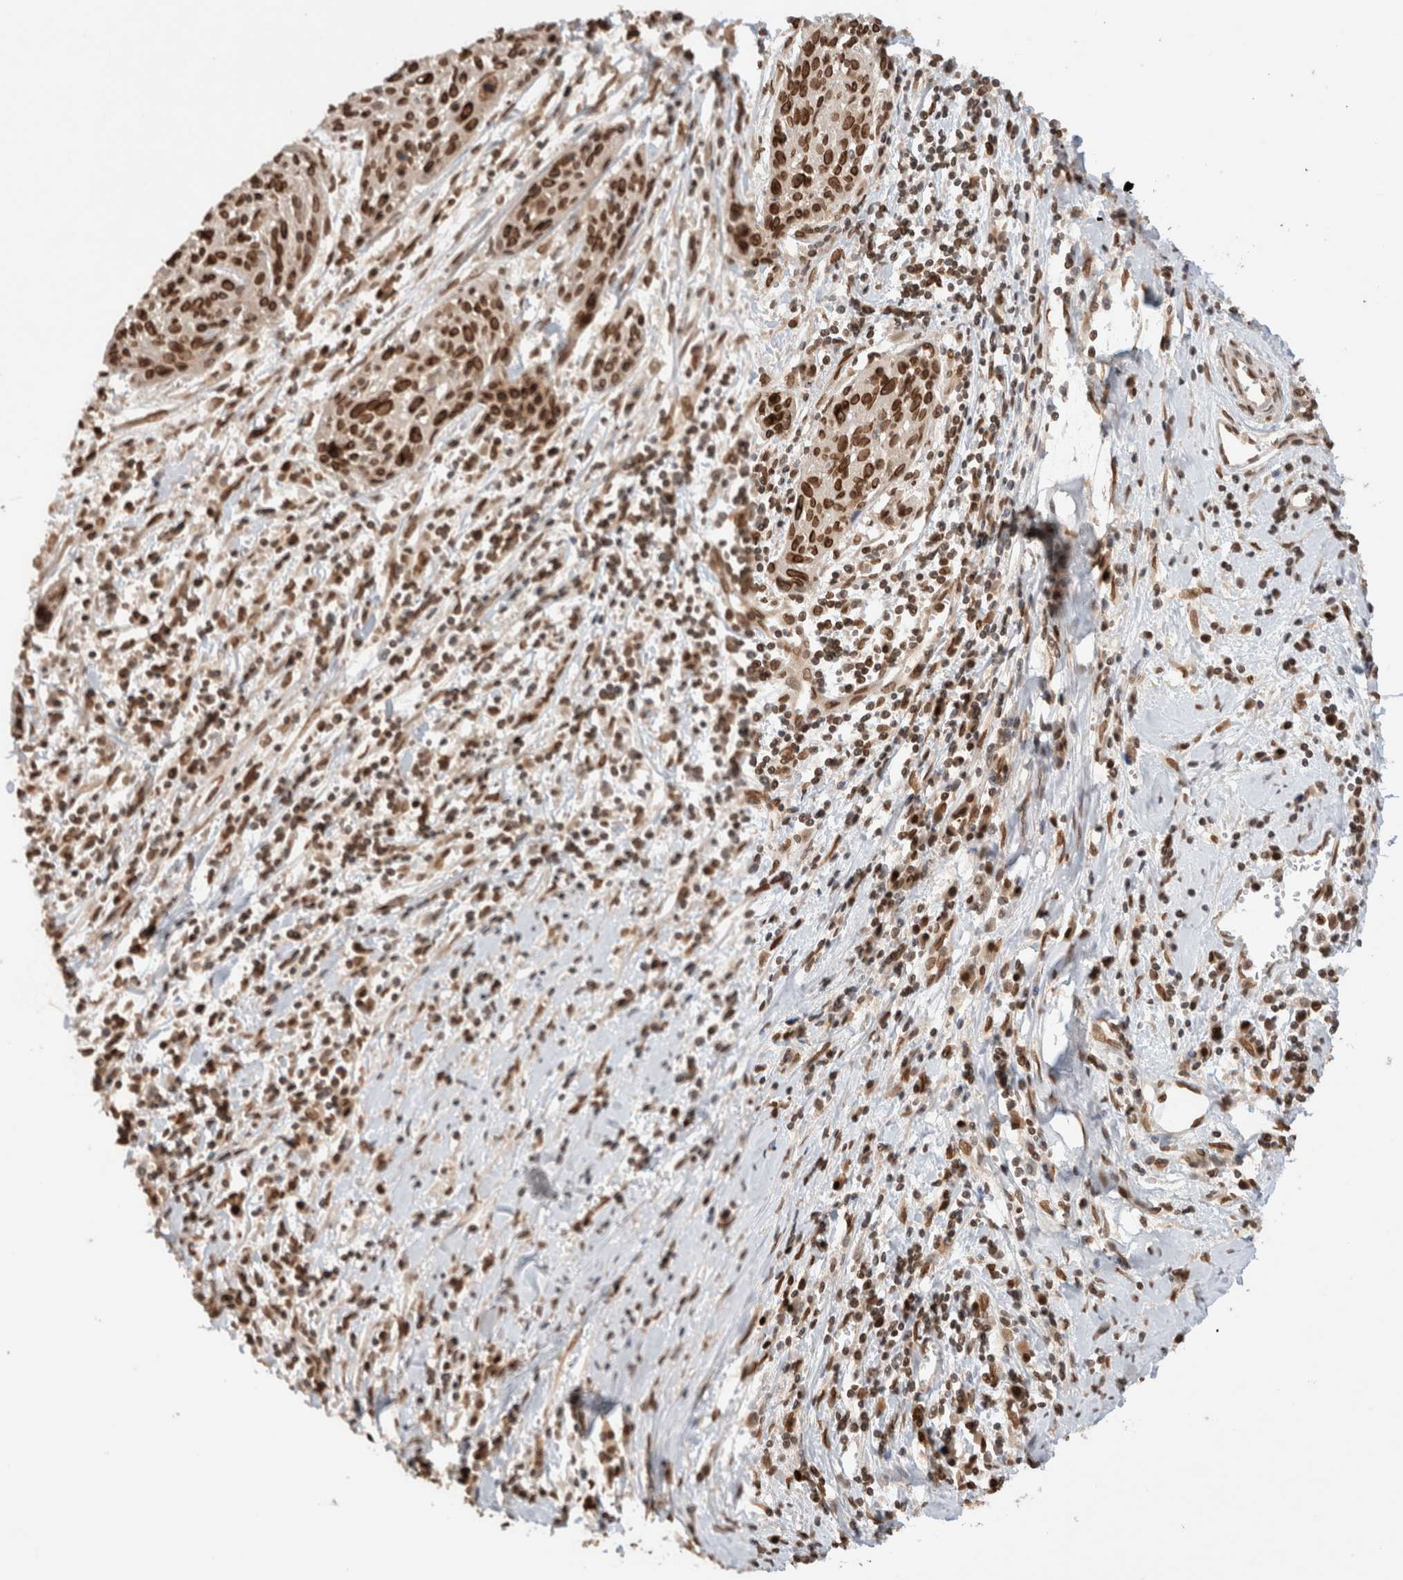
{"staining": {"intensity": "strong", "quantity": ">75%", "location": "nuclear"}, "tissue": "cervical cancer", "cell_type": "Tumor cells", "image_type": "cancer", "snomed": [{"axis": "morphology", "description": "Squamous cell carcinoma, NOS"}, {"axis": "topography", "description": "Cervix"}], "caption": "This image exhibits cervical cancer stained with immunohistochemistry to label a protein in brown. The nuclear of tumor cells show strong positivity for the protein. Nuclei are counter-stained blue.", "gene": "TPR", "patient": {"sex": "female", "age": 51}}